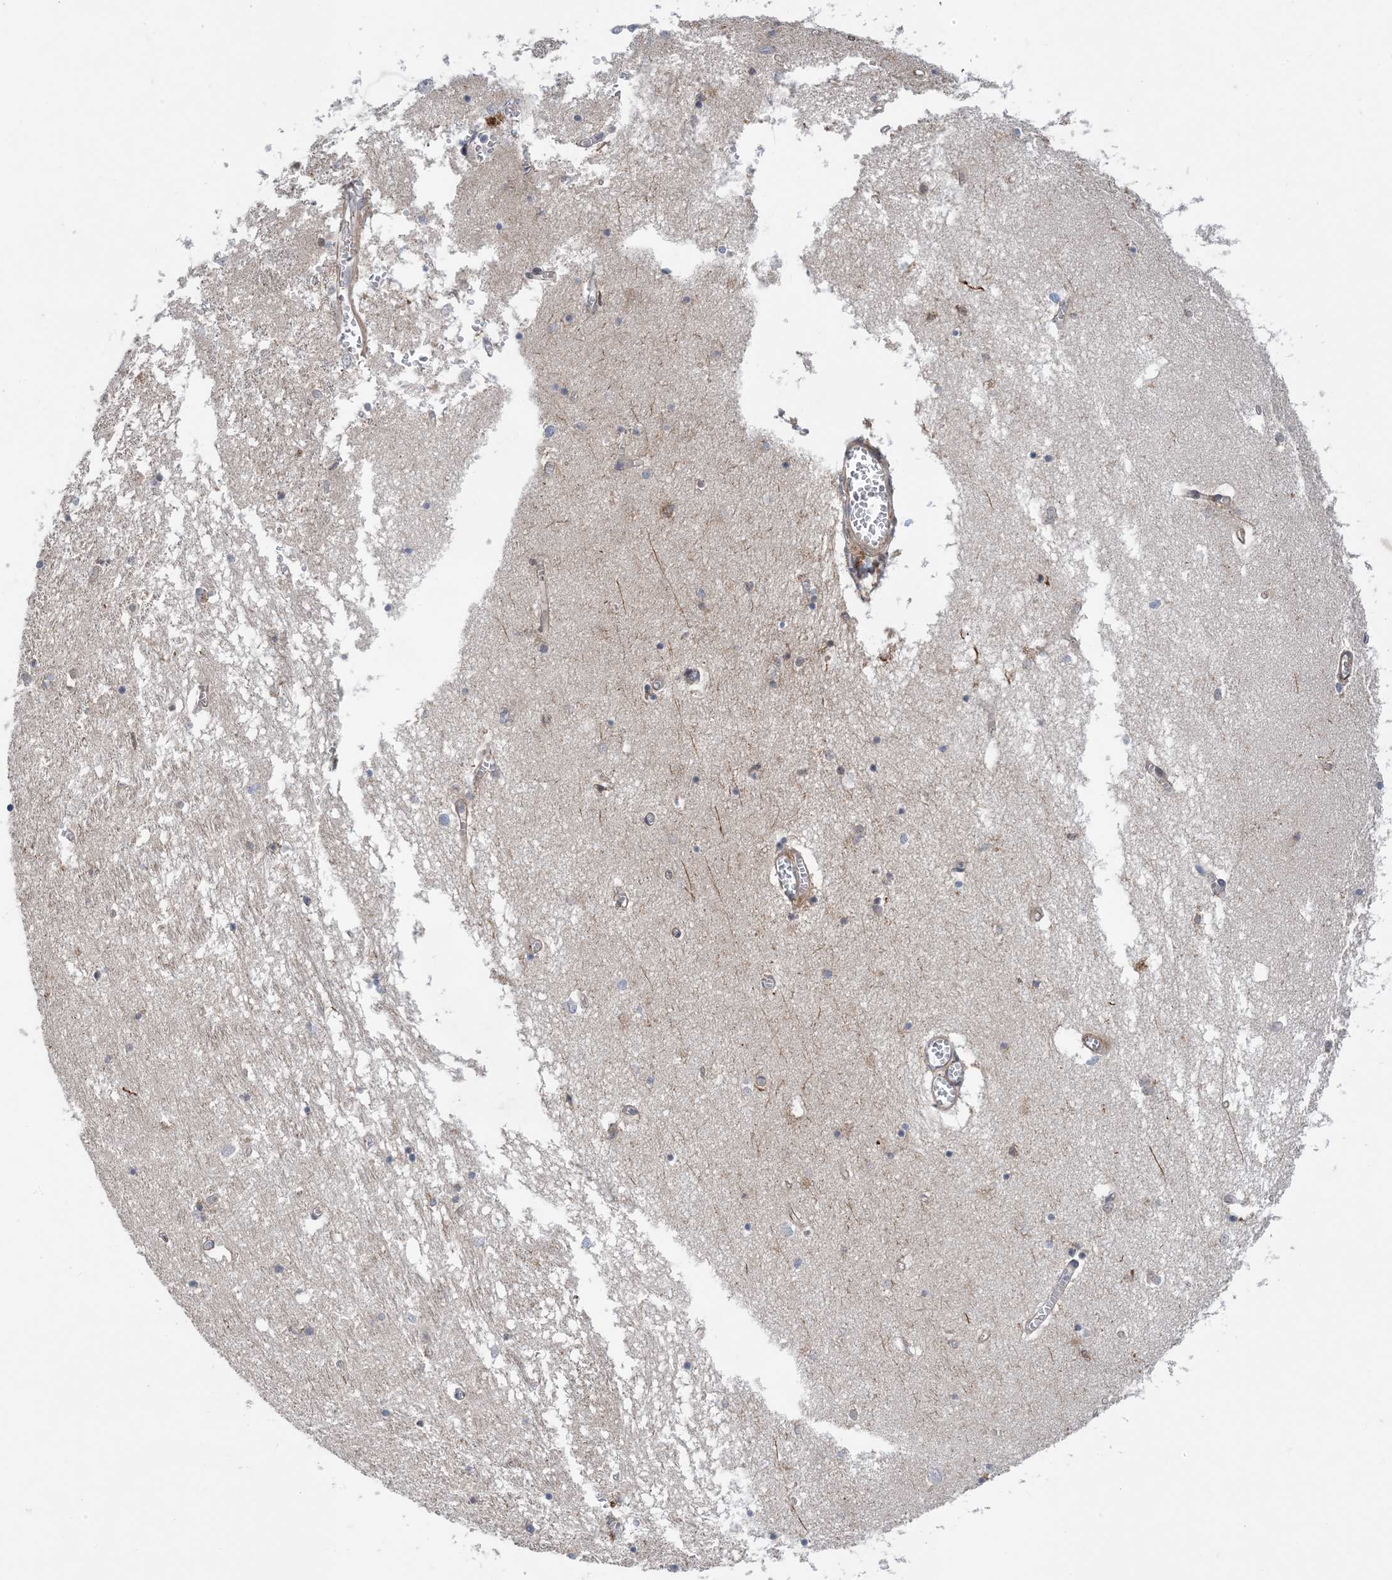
{"staining": {"intensity": "weak", "quantity": "<25%", "location": "cytoplasmic/membranous"}, "tissue": "hippocampus", "cell_type": "Glial cells", "image_type": "normal", "snomed": [{"axis": "morphology", "description": "Normal tissue, NOS"}, {"axis": "topography", "description": "Hippocampus"}], "caption": "This is an immunohistochemistry image of unremarkable human hippocampus. There is no positivity in glial cells.", "gene": "HS1BP3", "patient": {"sex": "male", "age": 70}}